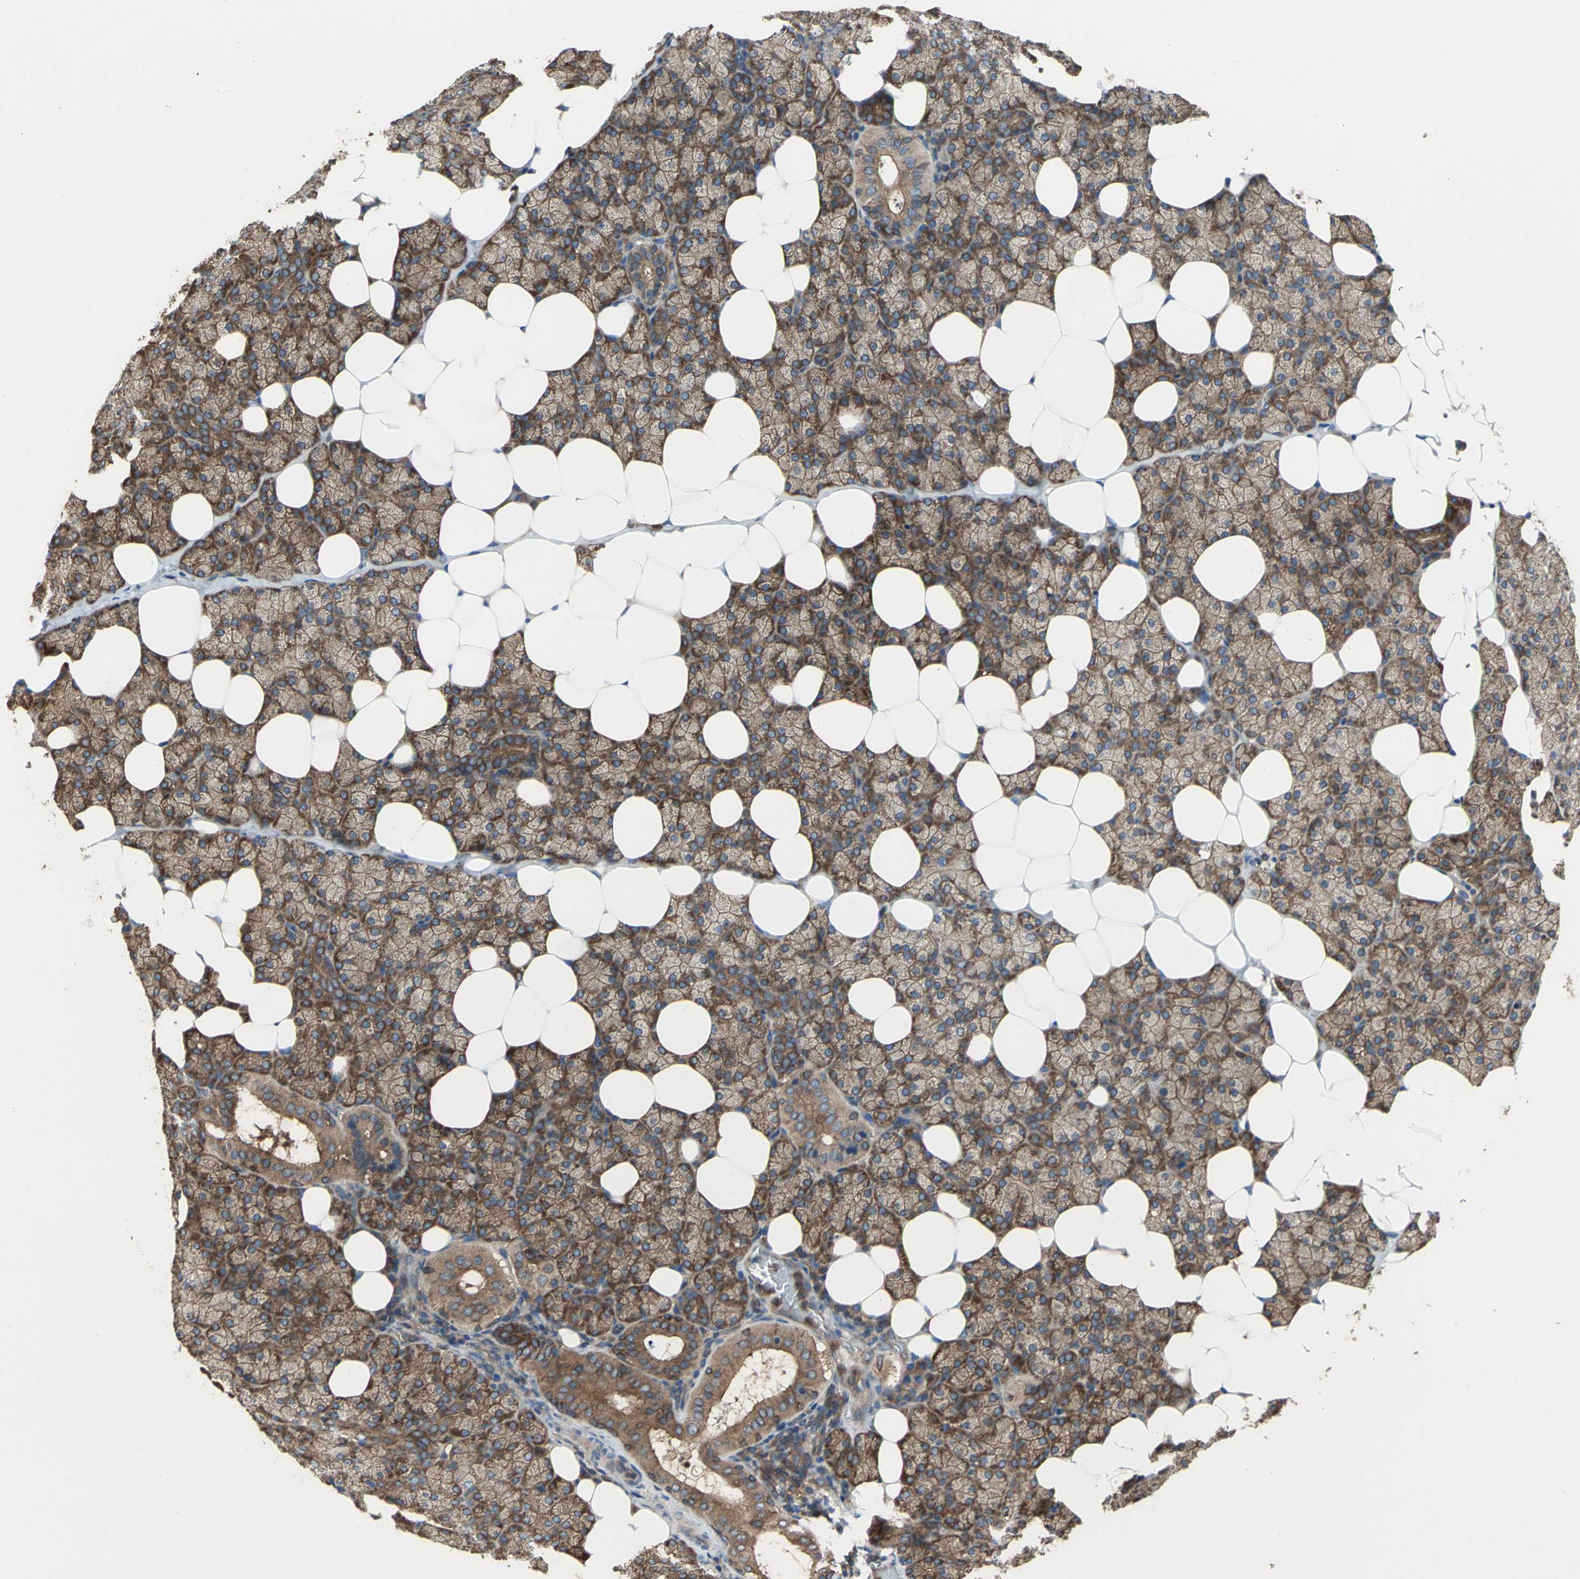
{"staining": {"intensity": "strong", "quantity": ">75%", "location": "cytoplasmic/membranous"}, "tissue": "salivary gland", "cell_type": "Glandular cells", "image_type": "normal", "snomed": [{"axis": "morphology", "description": "Normal tissue, NOS"}, {"axis": "topography", "description": "Lymph node"}, {"axis": "topography", "description": "Salivary gland"}], "caption": "A brown stain shows strong cytoplasmic/membranous expression of a protein in glandular cells of normal salivary gland.", "gene": "CAPN1", "patient": {"sex": "male", "age": 8}}